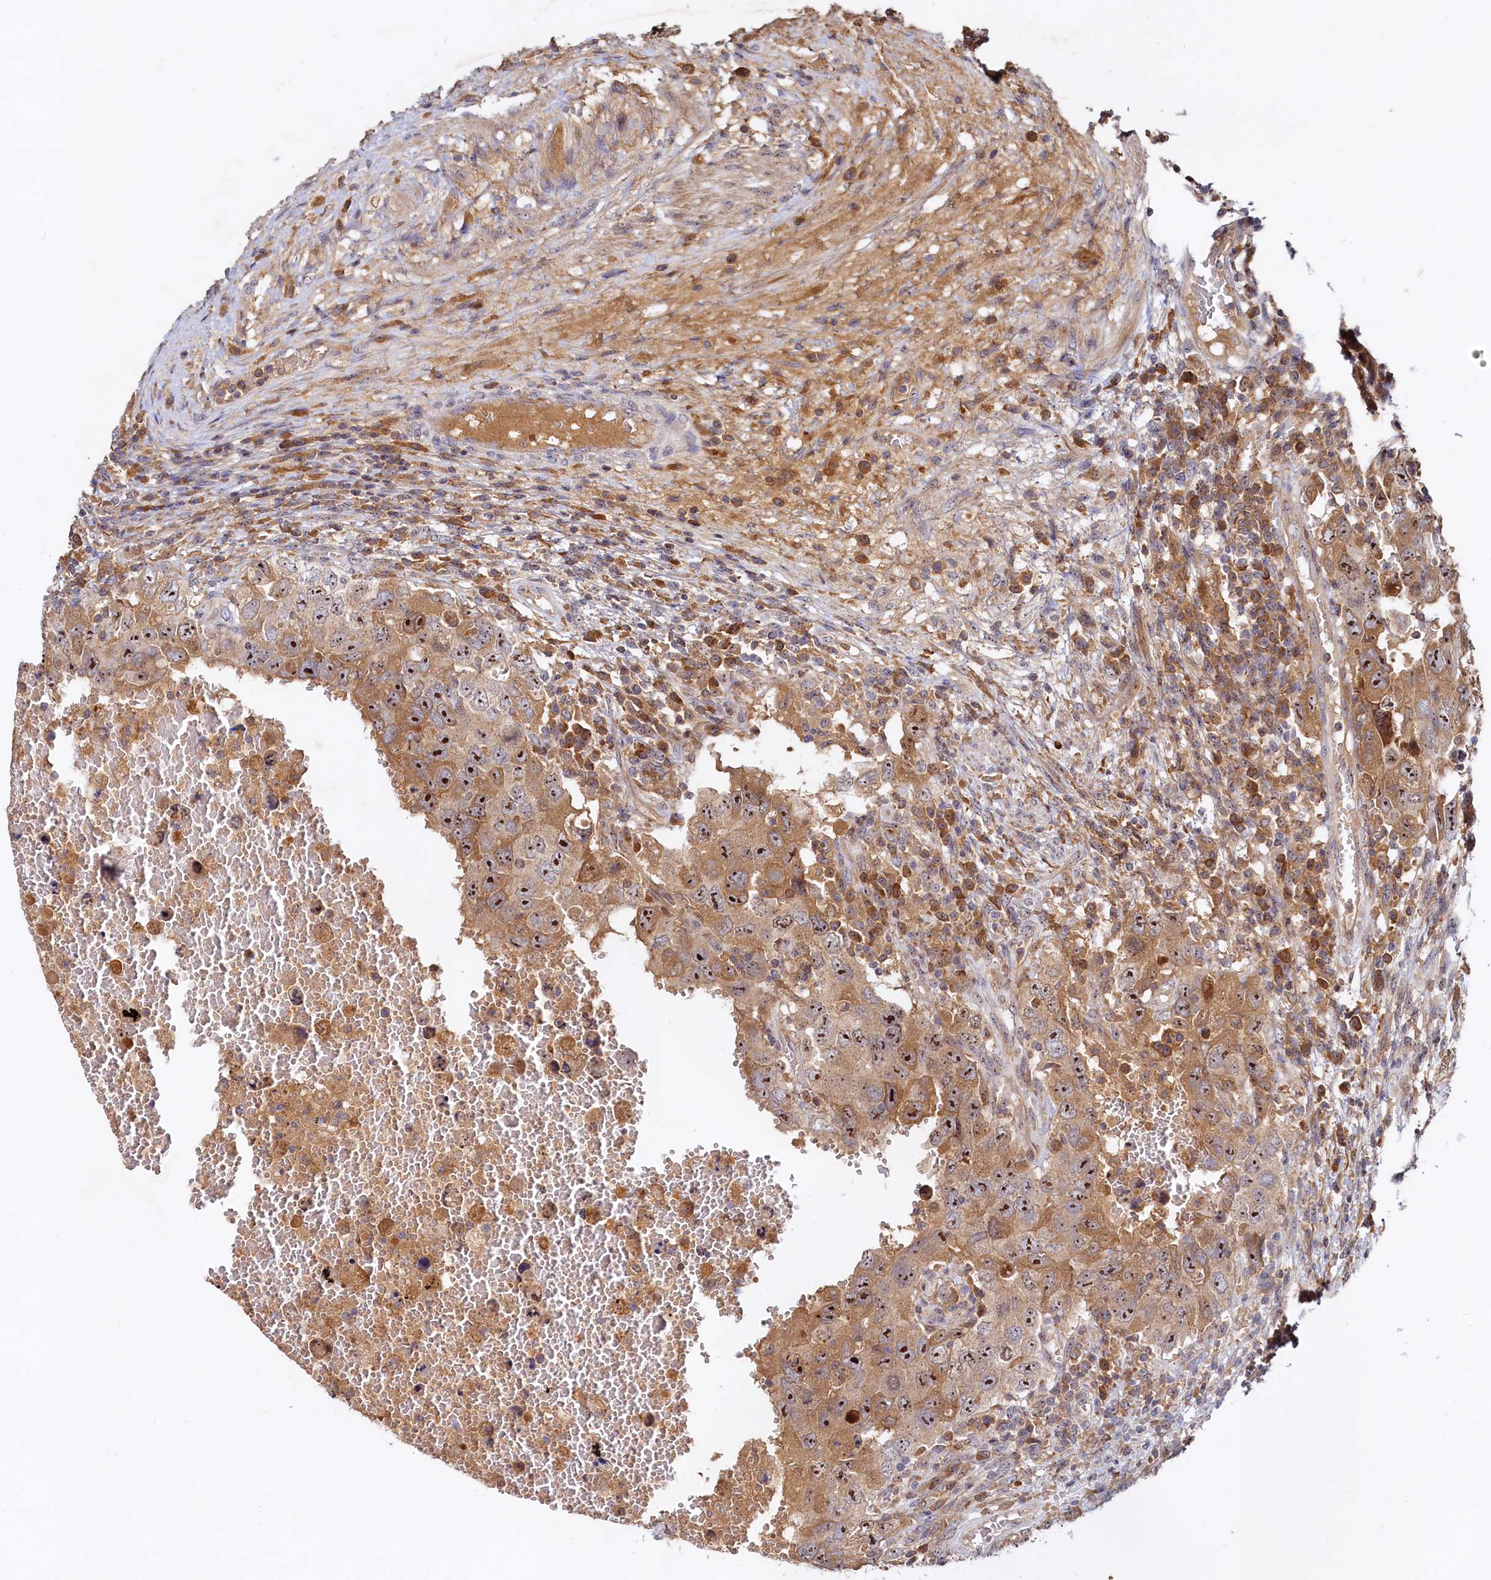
{"staining": {"intensity": "strong", "quantity": "25%-75%", "location": "cytoplasmic/membranous,nuclear"}, "tissue": "testis cancer", "cell_type": "Tumor cells", "image_type": "cancer", "snomed": [{"axis": "morphology", "description": "Carcinoma, Embryonal, NOS"}, {"axis": "topography", "description": "Testis"}], "caption": "Testis cancer stained for a protein (brown) demonstrates strong cytoplasmic/membranous and nuclear positive staining in about 25%-75% of tumor cells.", "gene": "RGS7BP", "patient": {"sex": "male", "age": 26}}